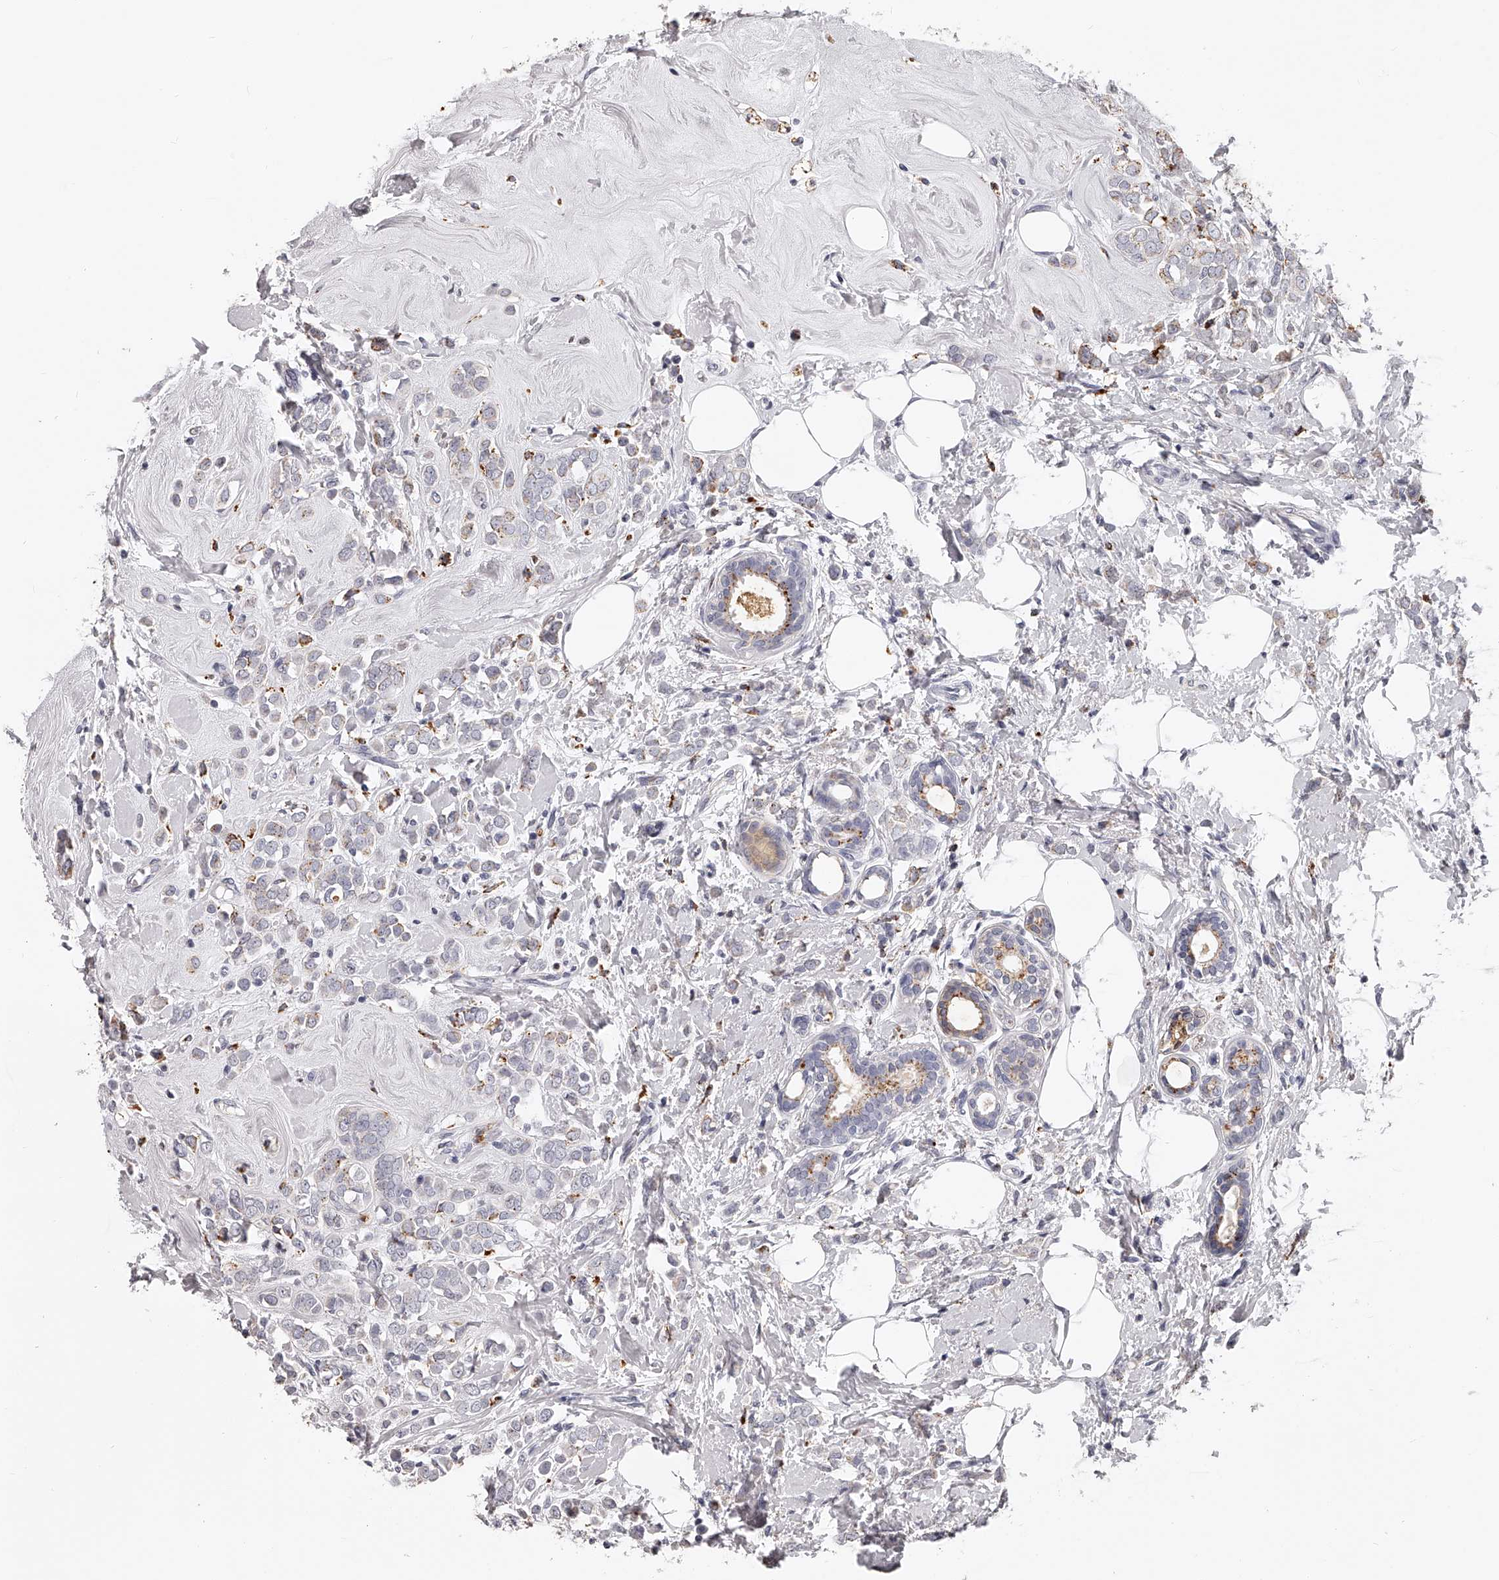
{"staining": {"intensity": "negative", "quantity": "none", "location": "none"}, "tissue": "breast cancer", "cell_type": "Tumor cells", "image_type": "cancer", "snomed": [{"axis": "morphology", "description": "Lobular carcinoma"}, {"axis": "topography", "description": "Breast"}], "caption": "DAB immunohistochemical staining of breast lobular carcinoma shows no significant expression in tumor cells.", "gene": "DMRT1", "patient": {"sex": "female", "age": 47}}